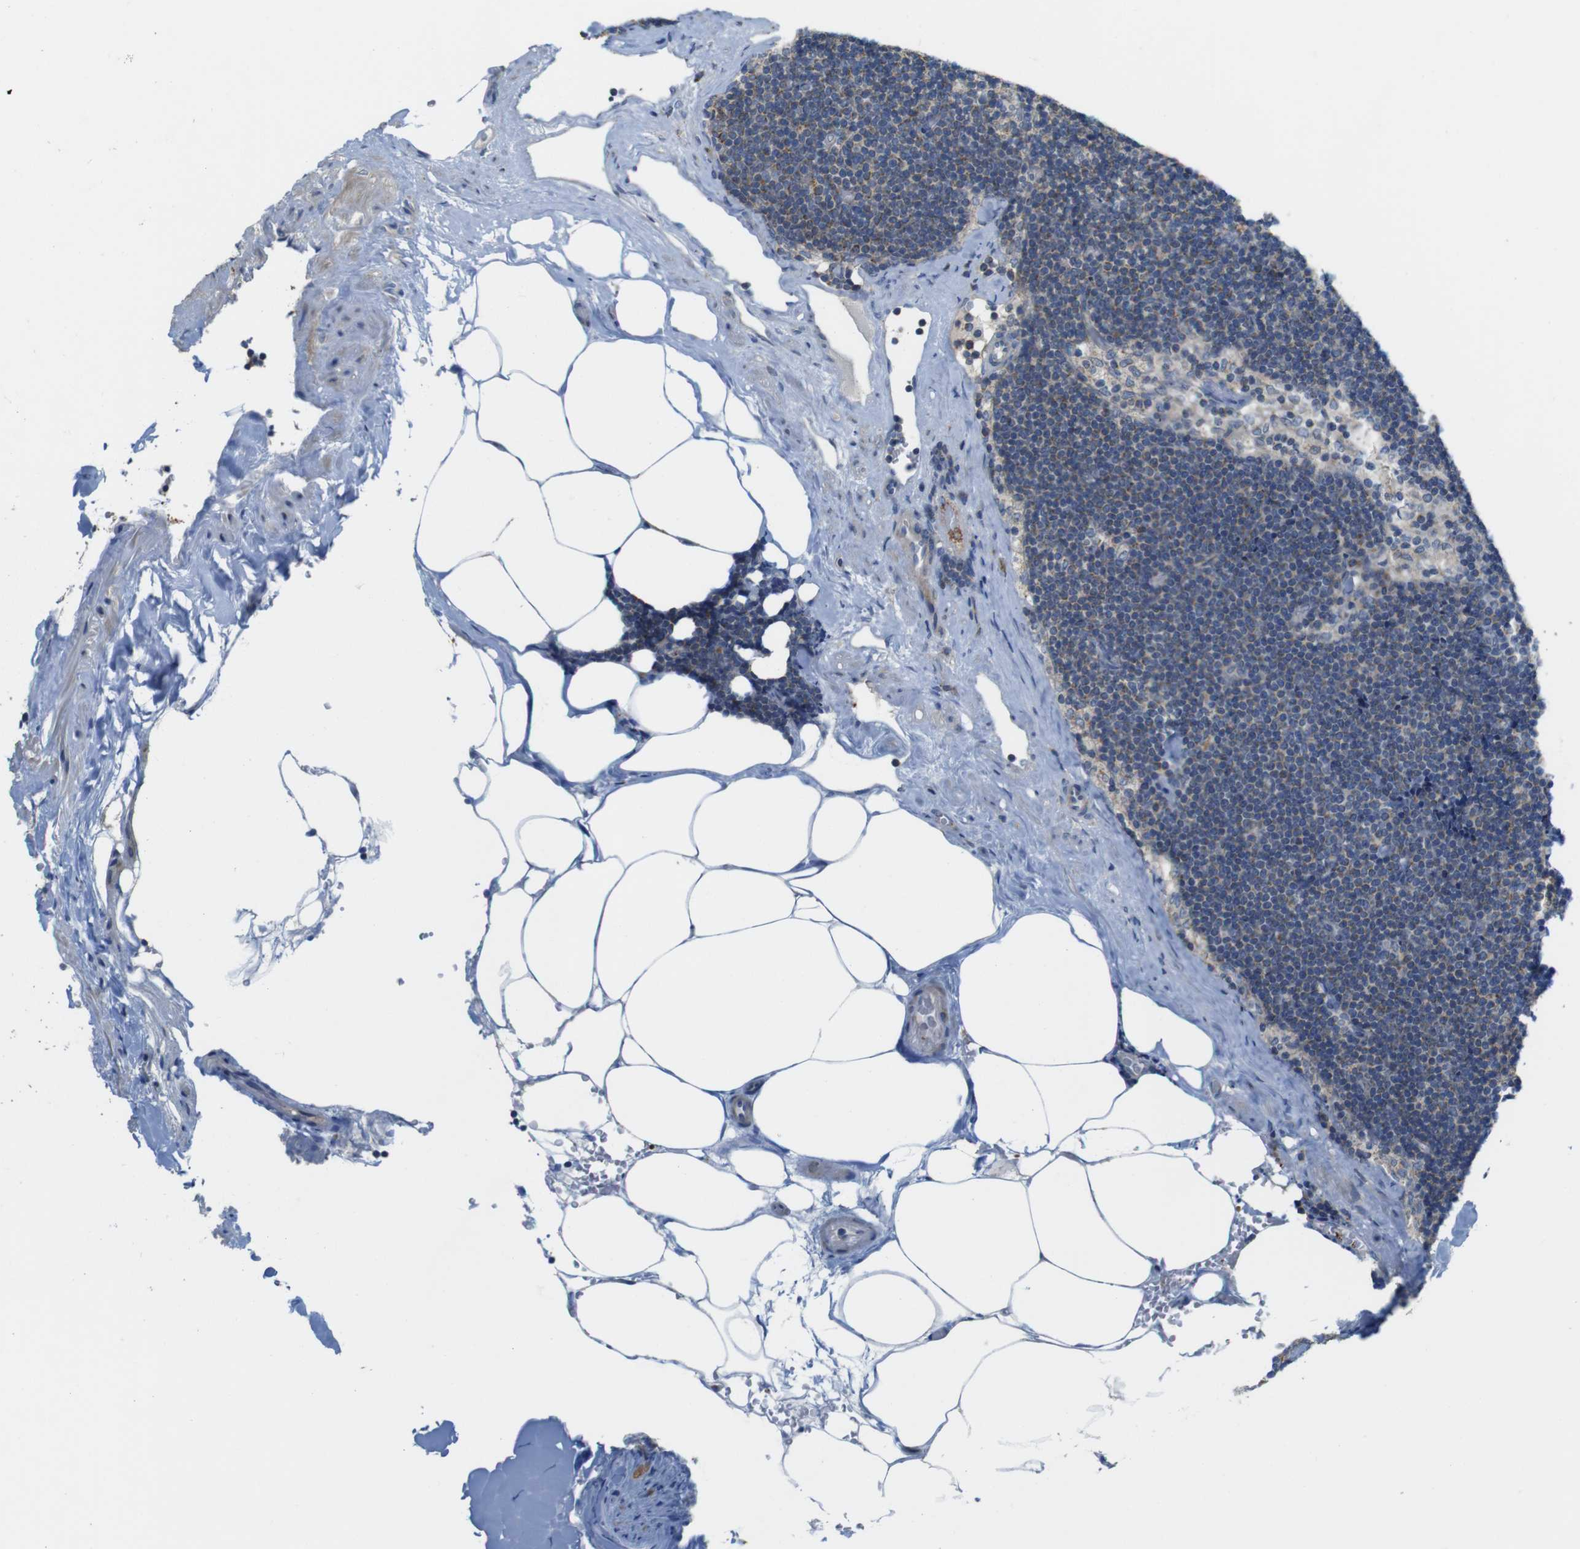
{"staining": {"intensity": "weak", "quantity": "<25%", "location": "cytoplasmic/membranous"}, "tissue": "lymph node", "cell_type": "Germinal center cells", "image_type": "normal", "snomed": [{"axis": "morphology", "description": "Normal tissue, NOS"}, {"axis": "topography", "description": "Lymph node"}], "caption": "Image shows no protein staining in germinal center cells of unremarkable lymph node.", "gene": "MARCHF1", "patient": {"sex": "male", "age": 63}}